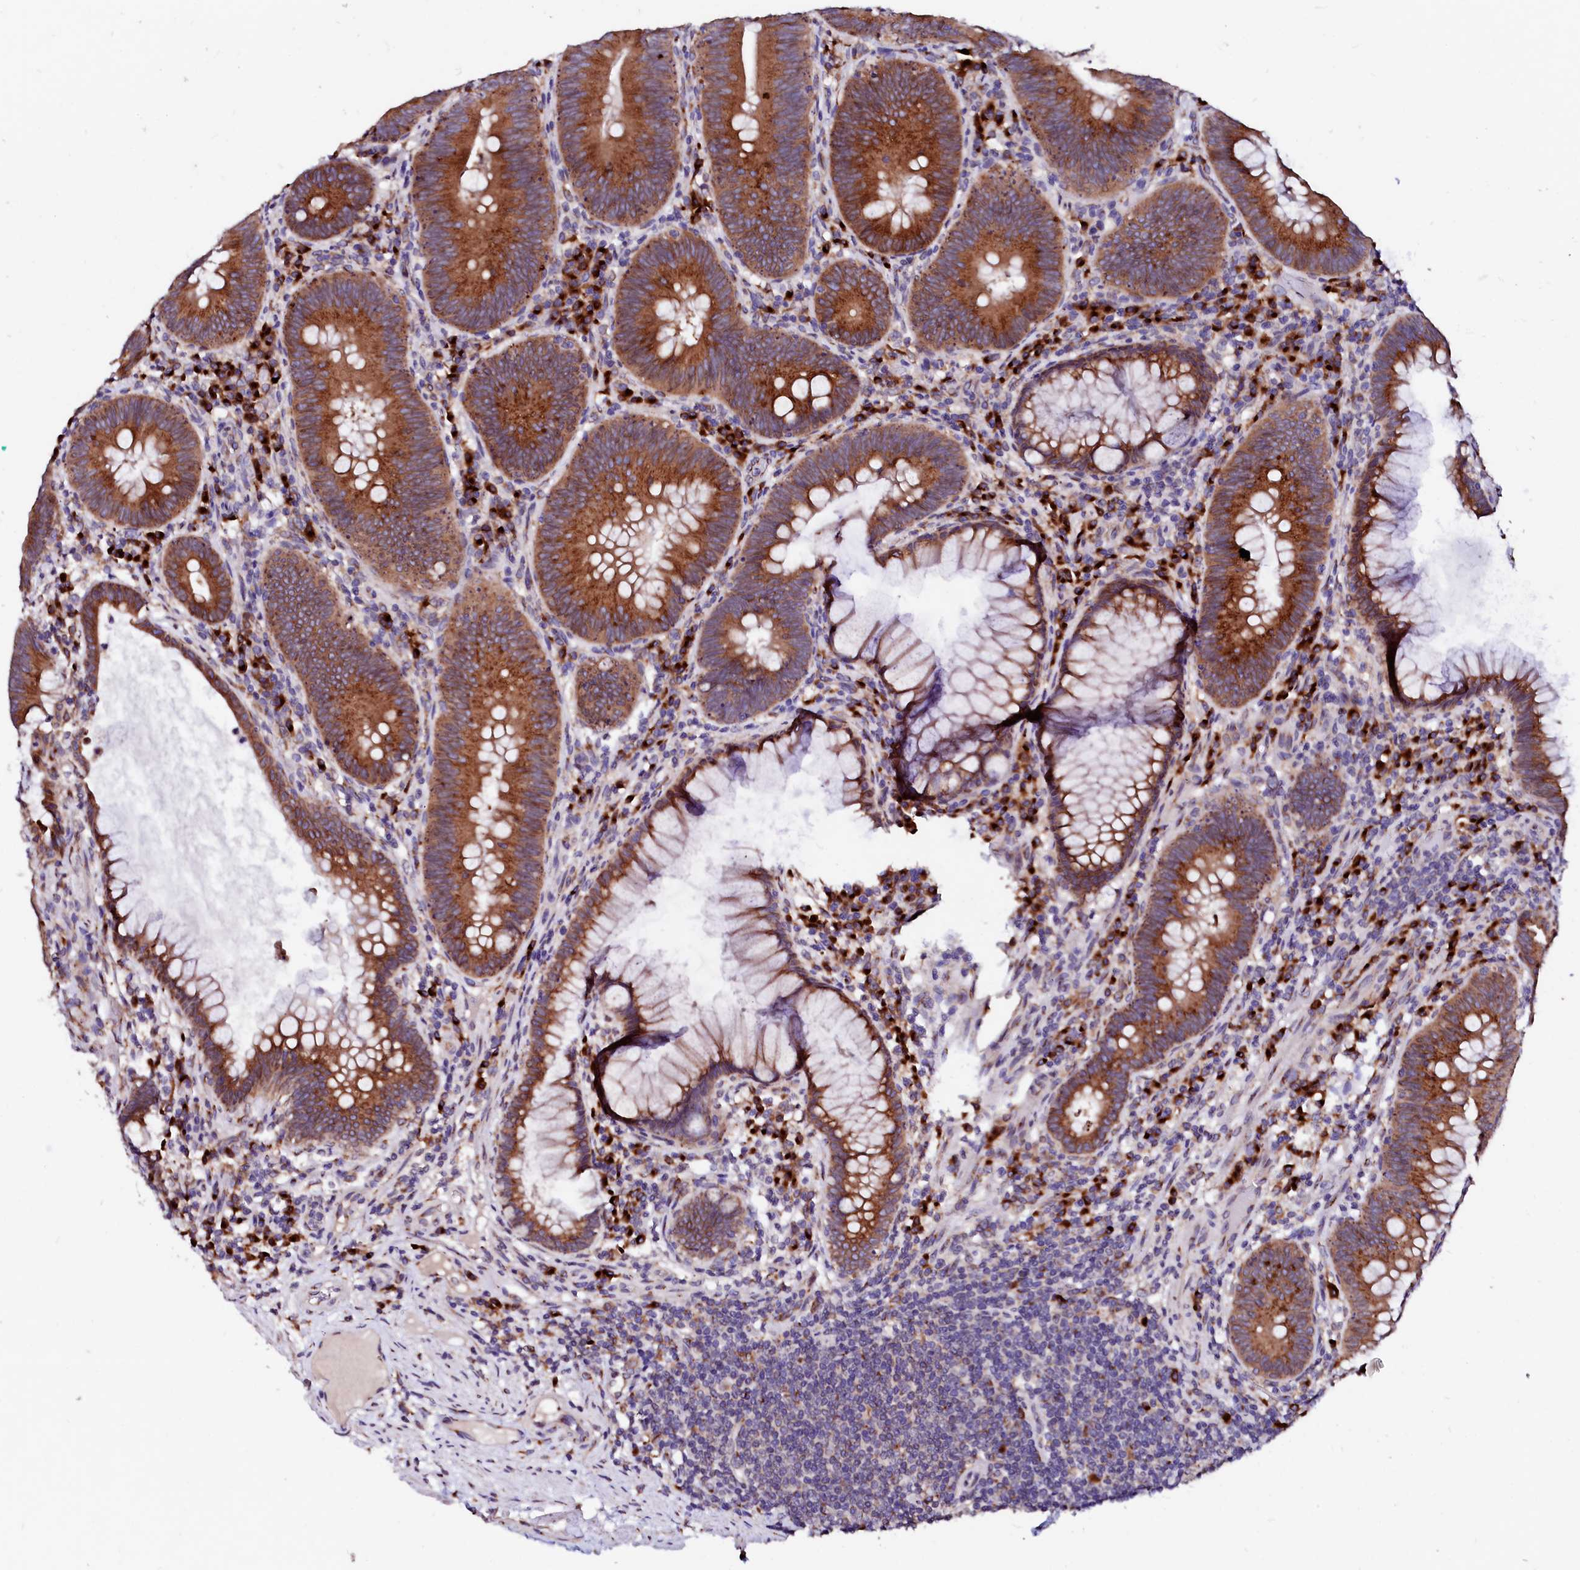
{"staining": {"intensity": "strong", "quantity": ">75%", "location": "cytoplasmic/membranous"}, "tissue": "colorectal cancer", "cell_type": "Tumor cells", "image_type": "cancer", "snomed": [{"axis": "morphology", "description": "Adenocarcinoma, NOS"}, {"axis": "topography", "description": "Rectum"}], "caption": "Approximately >75% of tumor cells in human adenocarcinoma (colorectal) show strong cytoplasmic/membranous protein staining as visualized by brown immunohistochemical staining.", "gene": "LMAN1", "patient": {"sex": "female", "age": 75}}